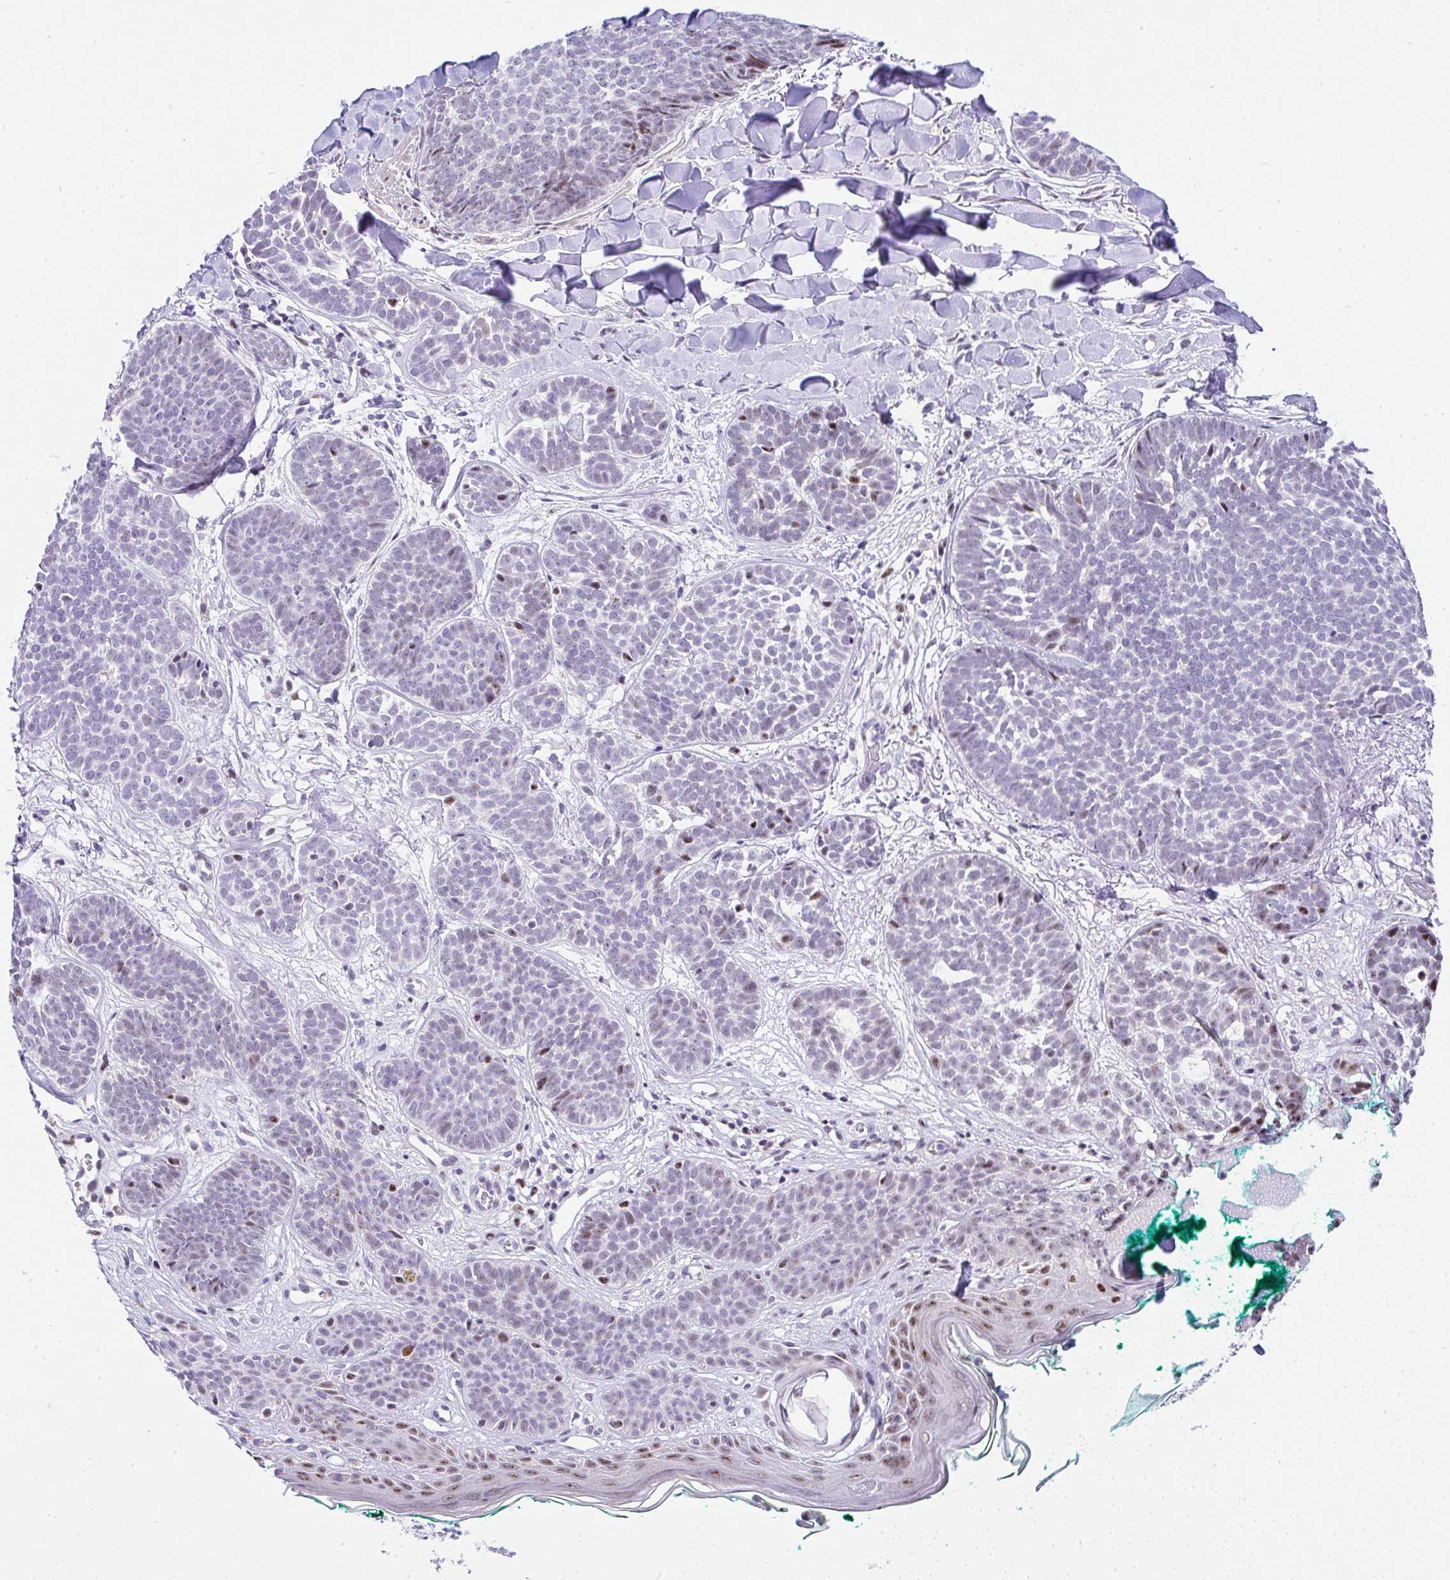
{"staining": {"intensity": "moderate", "quantity": "<25%", "location": "nuclear"}, "tissue": "skin cancer", "cell_type": "Tumor cells", "image_type": "cancer", "snomed": [{"axis": "morphology", "description": "Basal cell carcinoma"}, {"axis": "topography", "description": "Skin"}, {"axis": "topography", "description": "Skin of neck"}, {"axis": "topography", "description": "Skin of shoulder"}, {"axis": "topography", "description": "Skin of back"}], "caption": "Immunohistochemical staining of skin cancer exhibits moderate nuclear protein positivity in about <25% of tumor cells.", "gene": "NR1D2", "patient": {"sex": "male", "age": 80}}